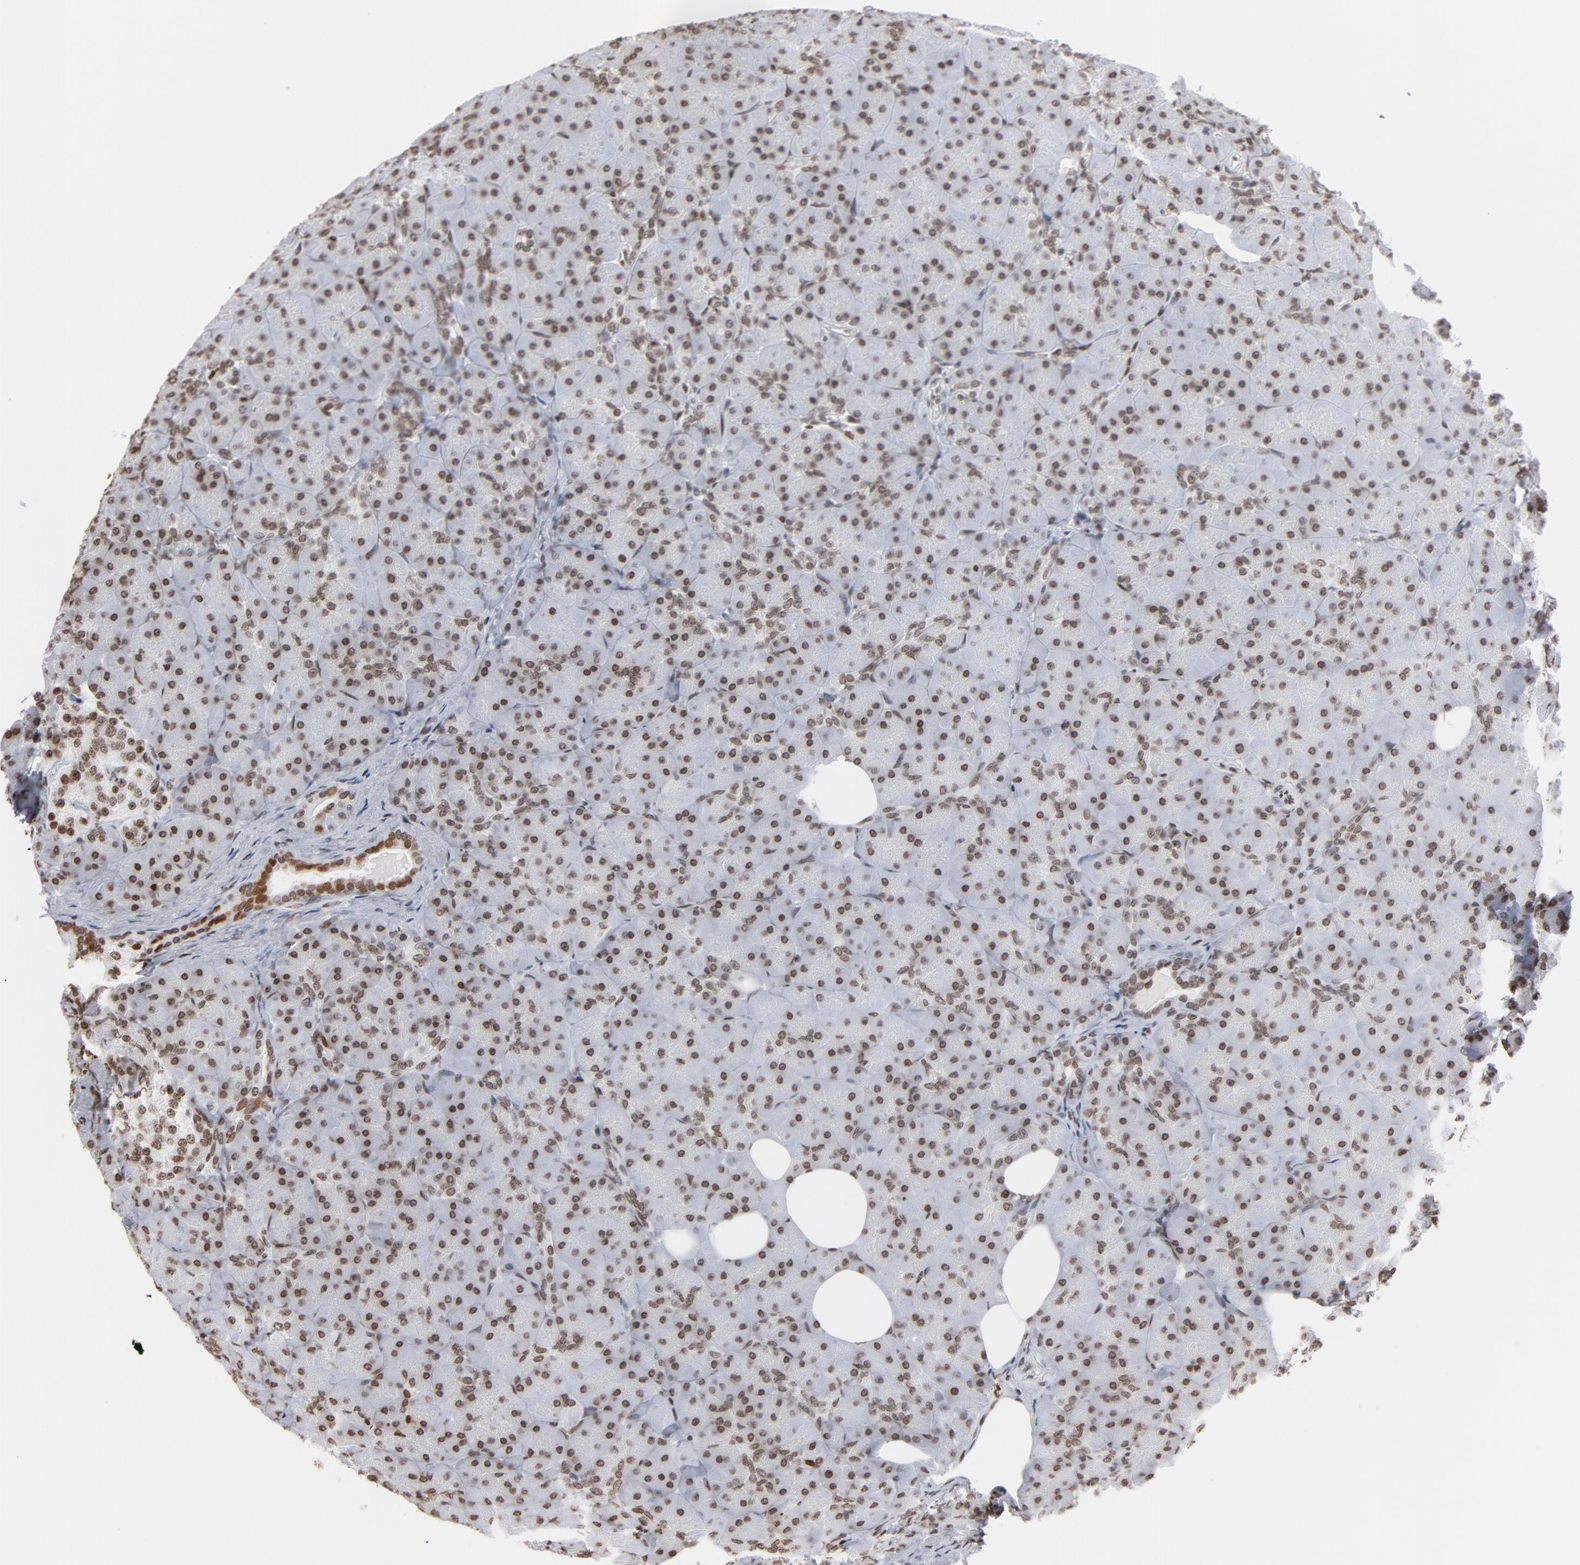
{"staining": {"intensity": "strong", "quantity": ">75%", "location": "nuclear"}, "tissue": "pancreas", "cell_type": "Exocrine glandular cells", "image_type": "normal", "snomed": [{"axis": "morphology", "description": "Normal tissue, NOS"}, {"axis": "topography", "description": "Pancreas"}], "caption": "Immunohistochemistry staining of normal pancreas, which reveals high levels of strong nuclear staining in about >75% of exocrine glandular cells indicating strong nuclear protein positivity. The staining was performed using DAB (brown) for protein detection and nuclei were counterstained in hematoxylin (blue).", "gene": "H2AC12", "patient": {"sex": "male", "age": 66}}